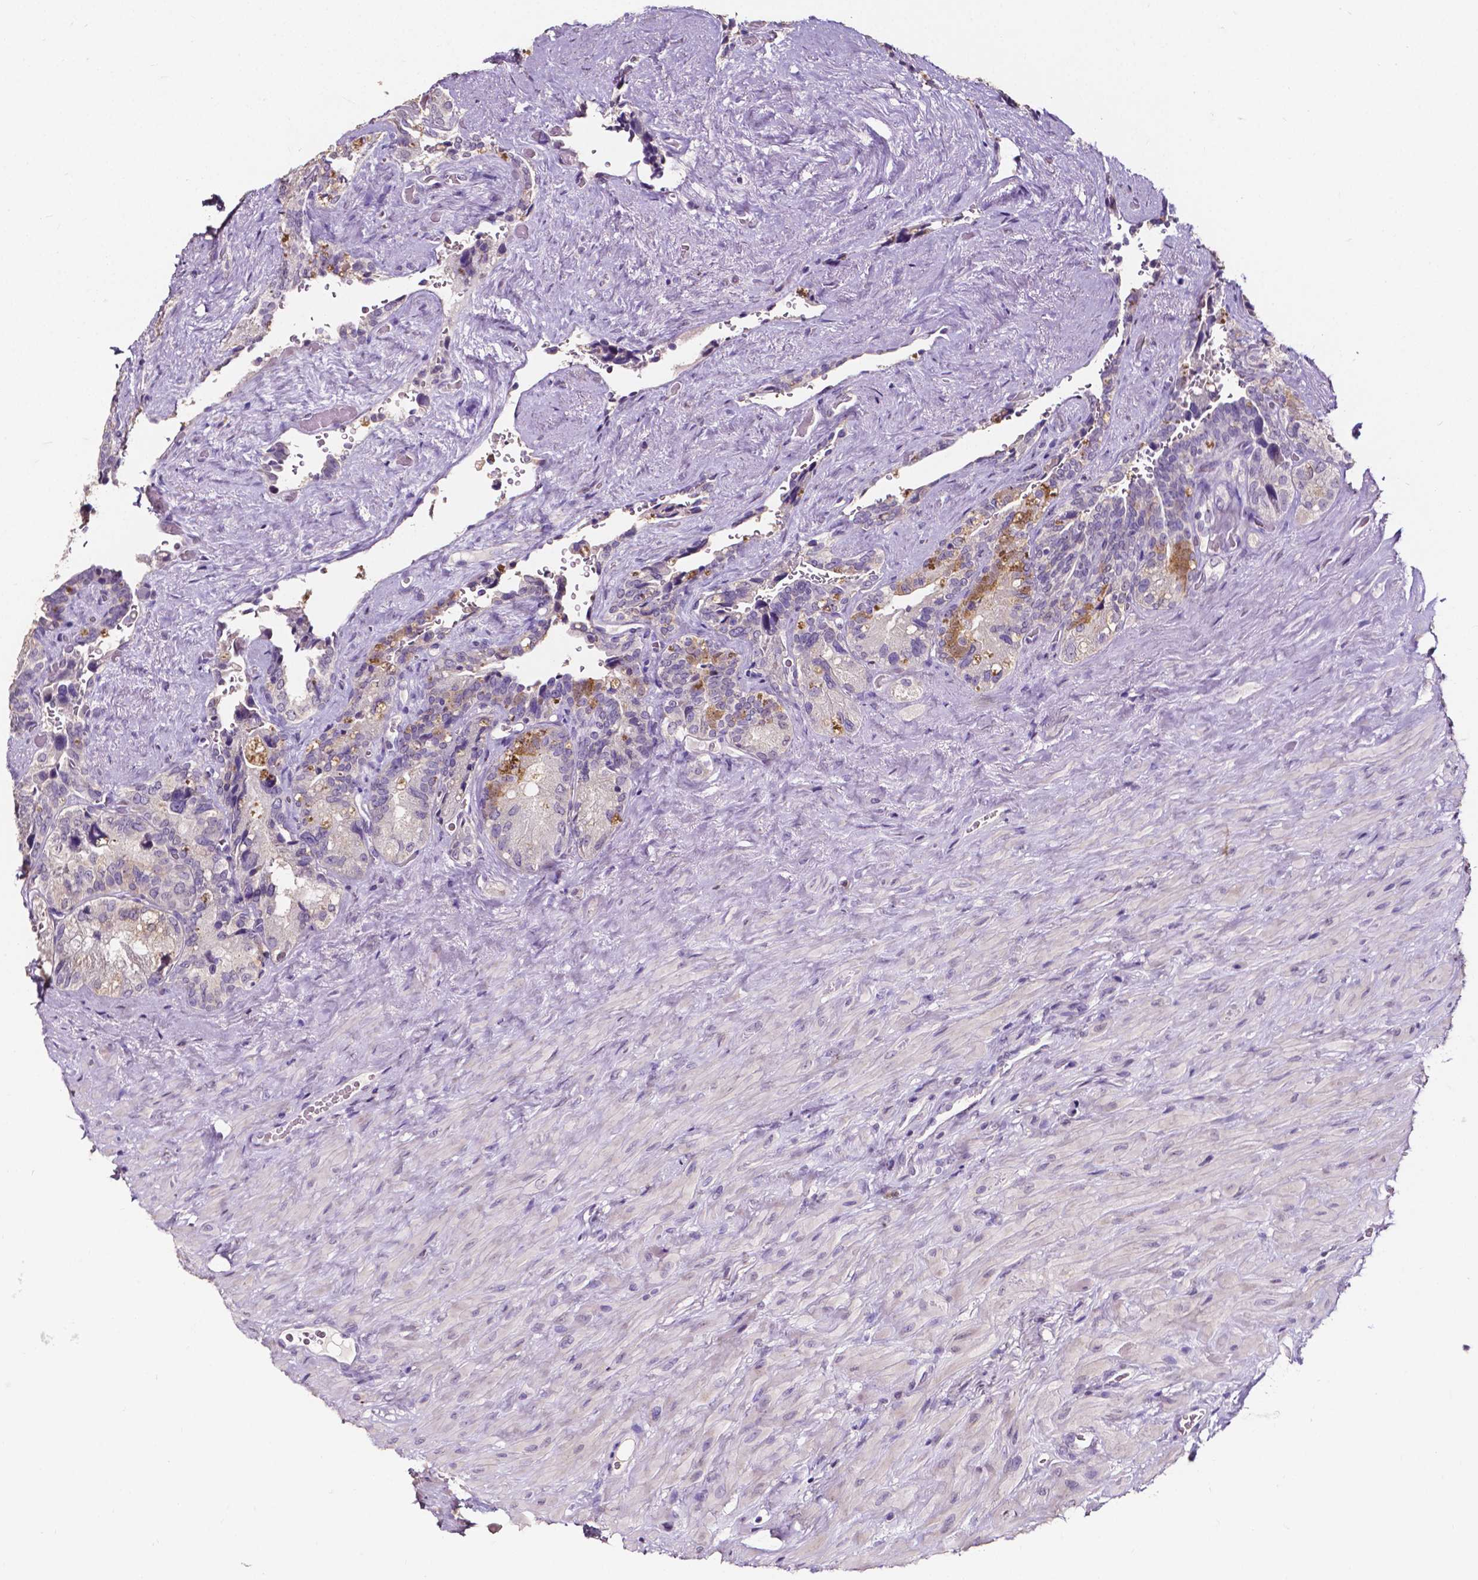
{"staining": {"intensity": "negative", "quantity": "none", "location": "none"}, "tissue": "seminal vesicle", "cell_type": "Glandular cells", "image_type": "normal", "snomed": [{"axis": "morphology", "description": "Normal tissue, NOS"}, {"axis": "topography", "description": "Seminal veicle"}], "caption": "A high-resolution histopathology image shows immunohistochemistry staining of normal seminal vesicle, which shows no significant staining in glandular cells. Brightfield microscopy of IHC stained with DAB (brown) and hematoxylin (blue), captured at high magnification.", "gene": "PSAT1", "patient": {"sex": "male", "age": 69}}